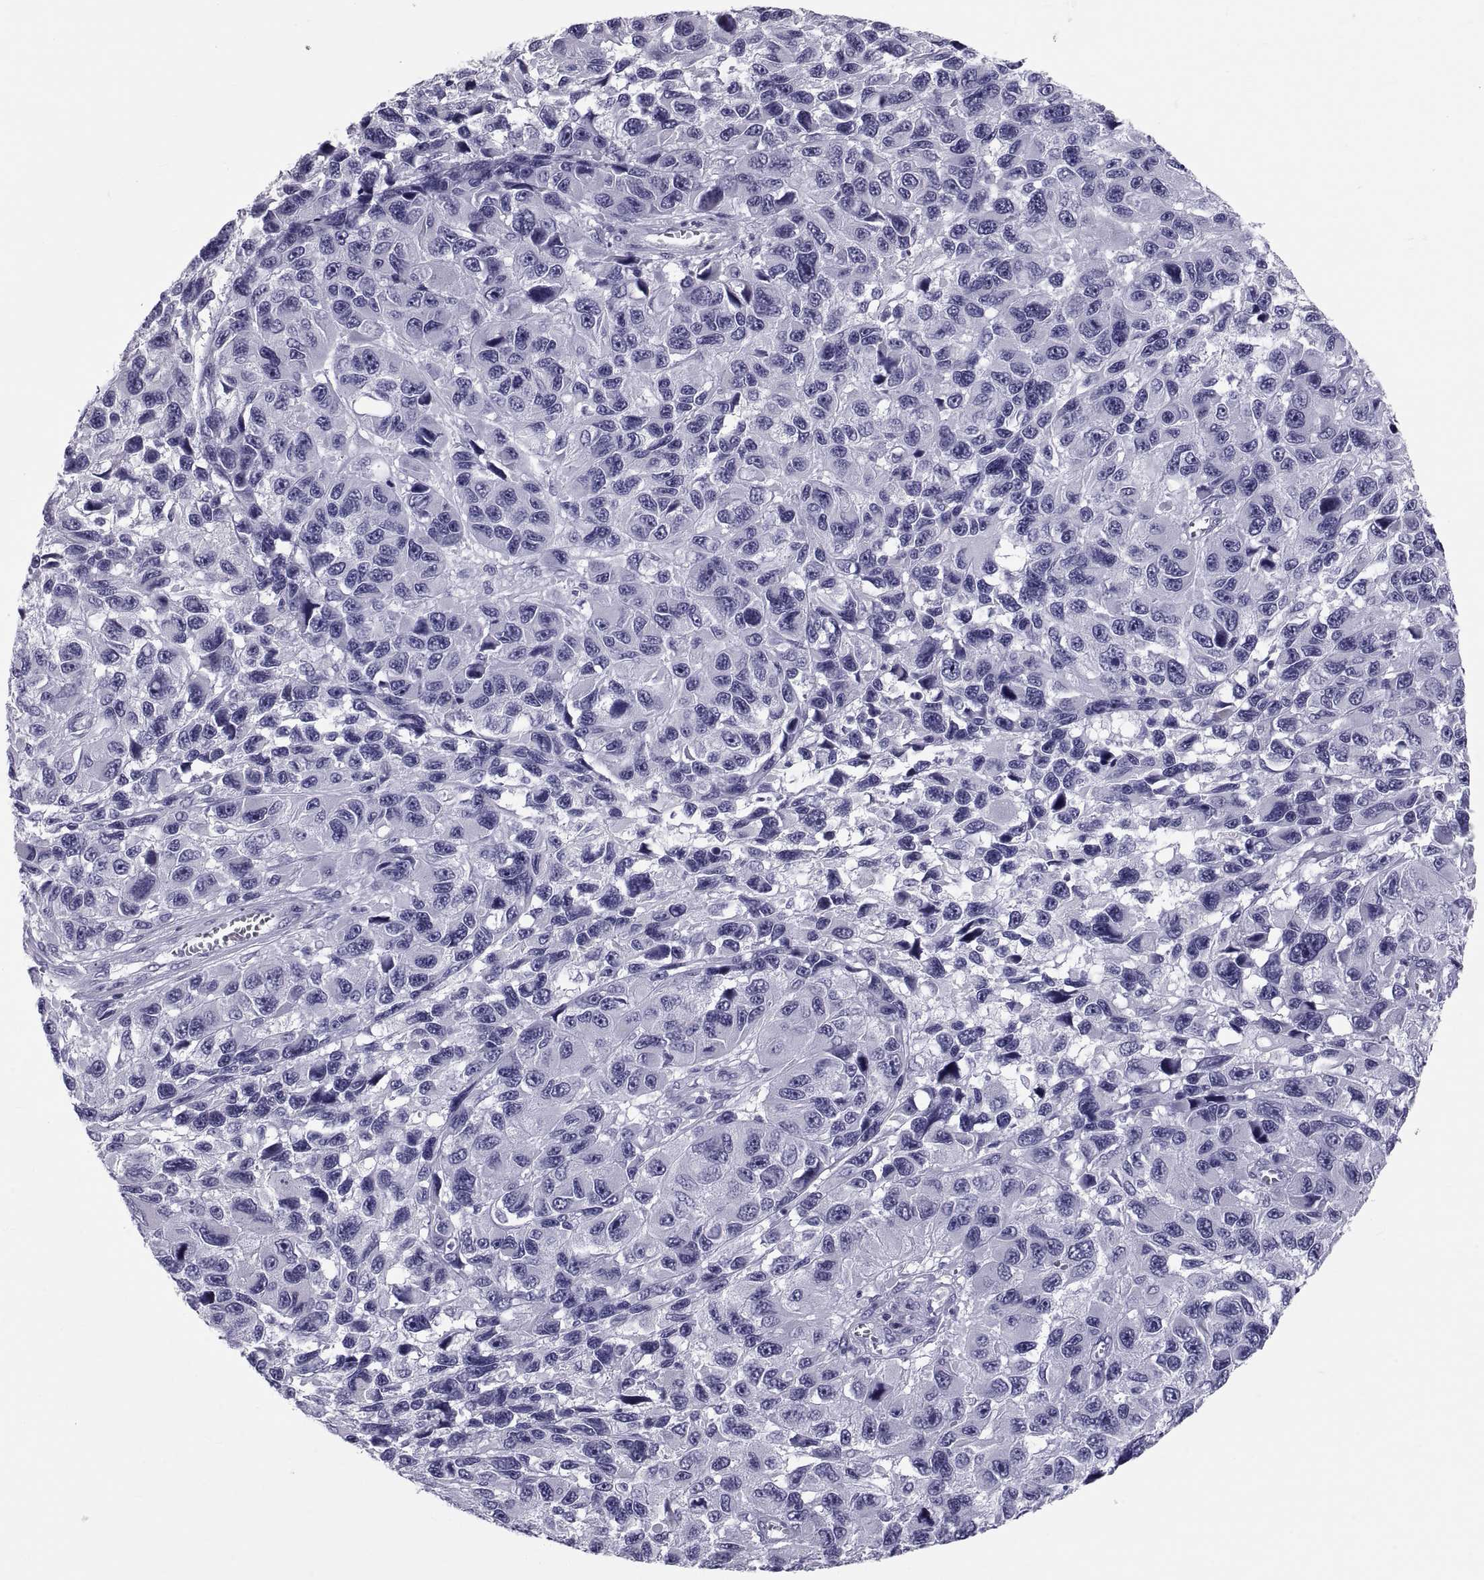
{"staining": {"intensity": "negative", "quantity": "none", "location": "none"}, "tissue": "melanoma", "cell_type": "Tumor cells", "image_type": "cancer", "snomed": [{"axis": "morphology", "description": "Malignant melanoma, NOS"}, {"axis": "topography", "description": "Skin"}], "caption": "Malignant melanoma was stained to show a protein in brown. There is no significant expression in tumor cells.", "gene": "DEFB129", "patient": {"sex": "male", "age": 53}}